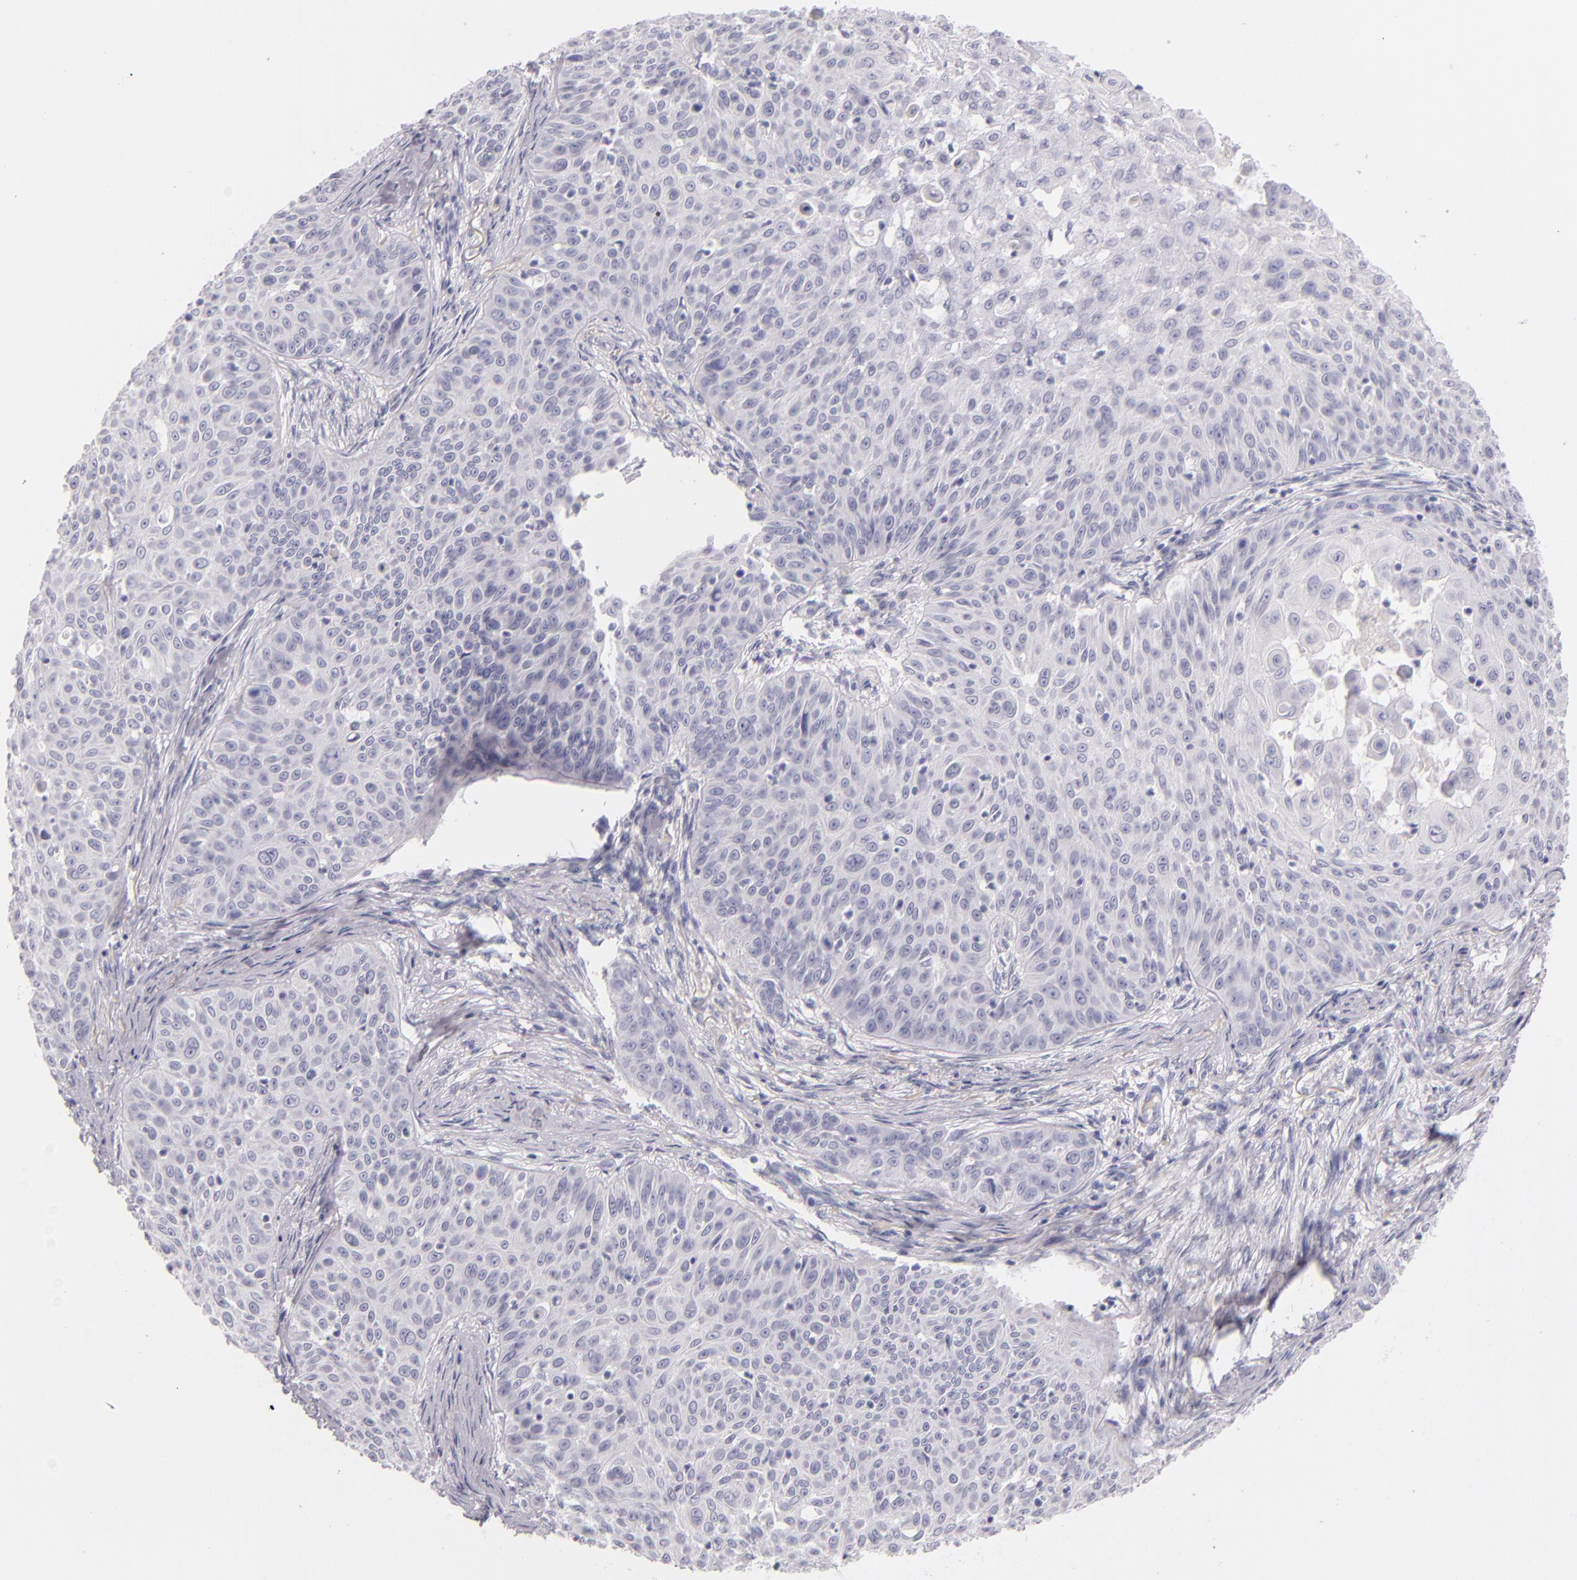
{"staining": {"intensity": "negative", "quantity": "none", "location": "none"}, "tissue": "skin cancer", "cell_type": "Tumor cells", "image_type": "cancer", "snomed": [{"axis": "morphology", "description": "Squamous cell carcinoma, NOS"}, {"axis": "topography", "description": "Skin"}], "caption": "High power microscopy histopathology image of an immunohistochemistry photomicrograph of skin cancer, revealing no significant staining in tumor cells.", "gene": "FABP1", "patient": {"sex": "male", "age": 82}}